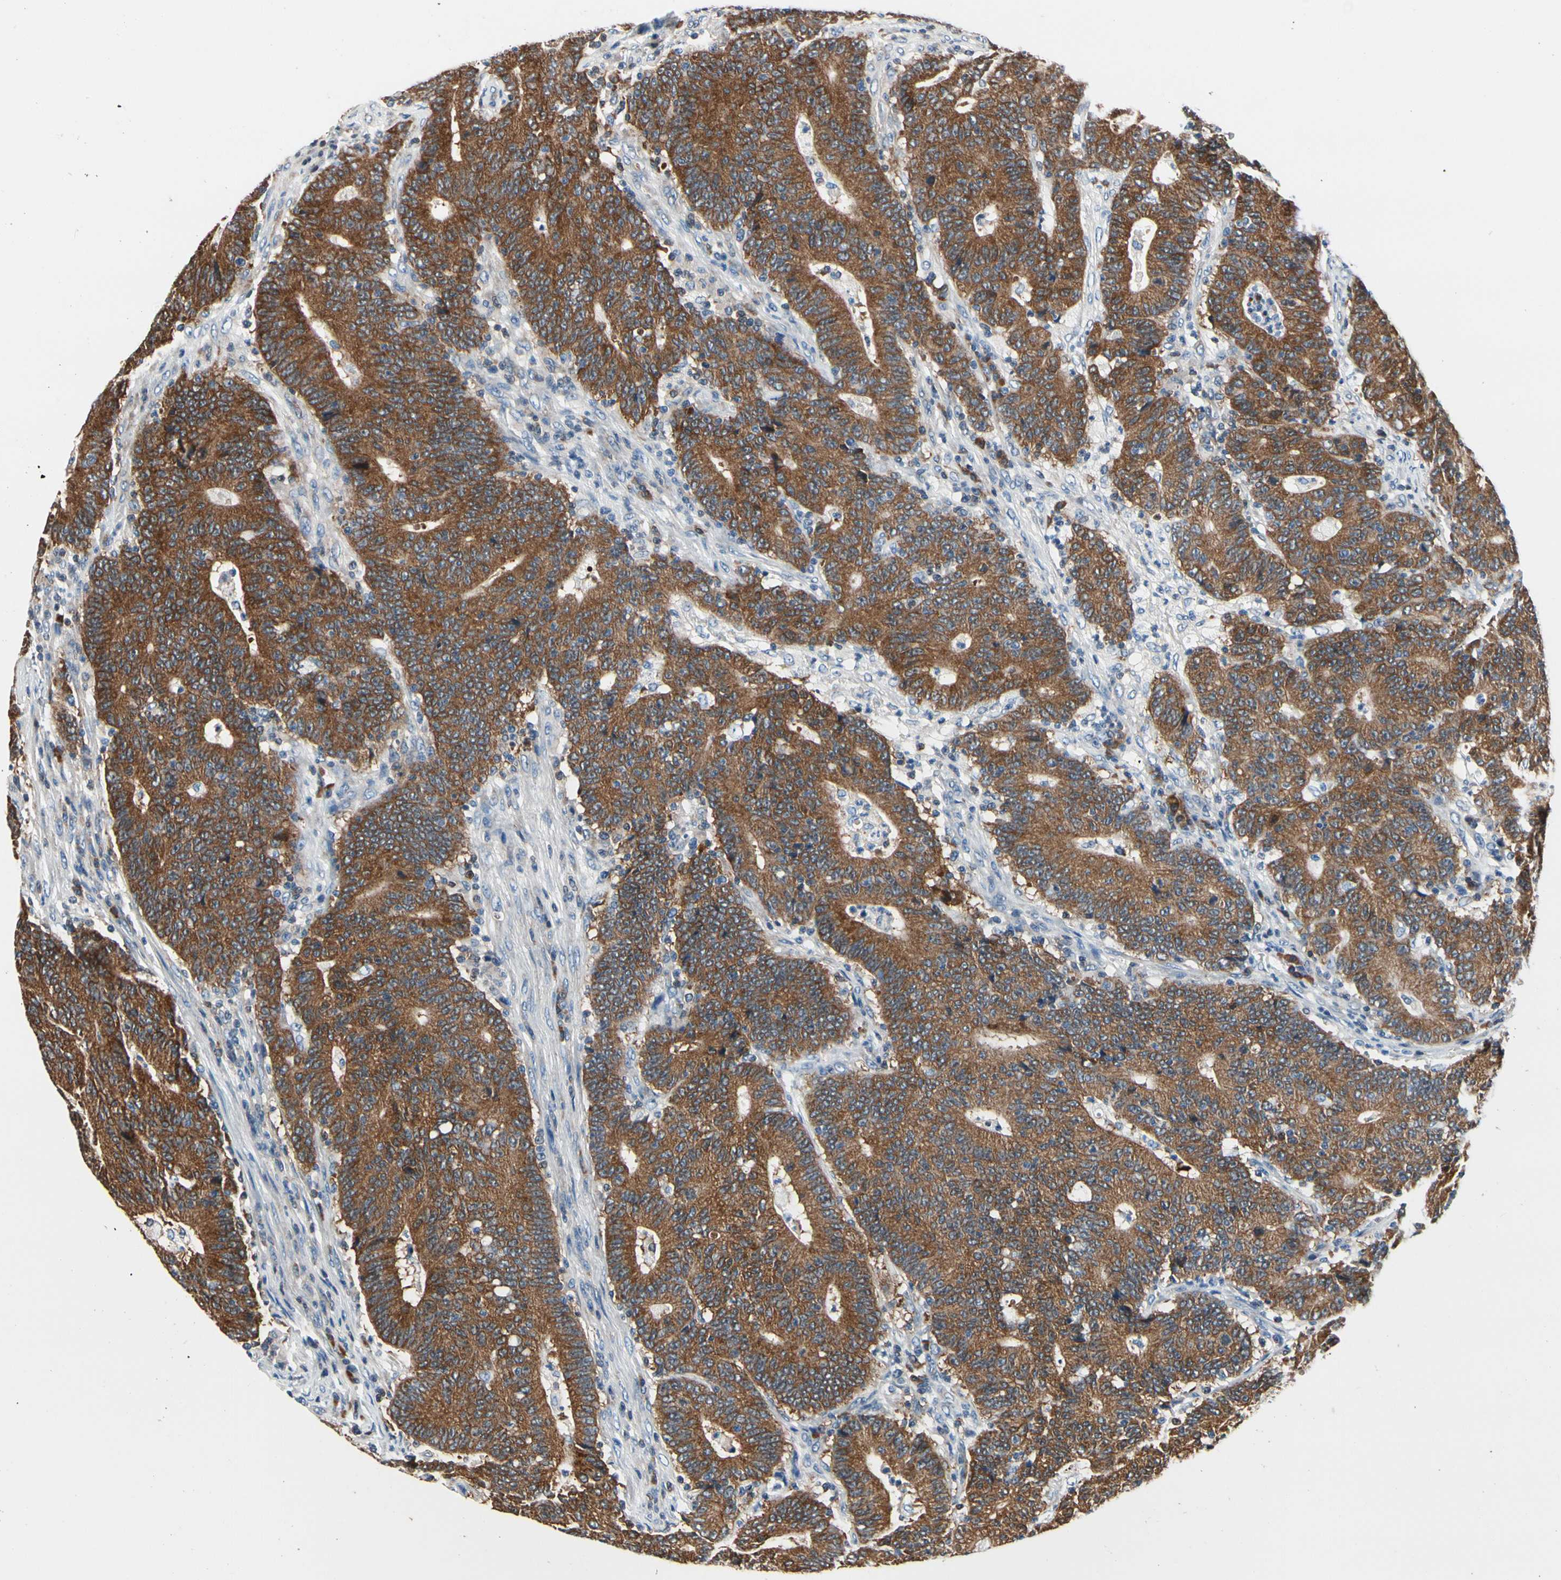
{"staining": {"intensity": "strong", "quantity": ">75%", "location": "cytoplasmic/membranous"}, "tissue": "colorectal cancer", "cell_type": "Tumor cells", "image_type": "cancer", "snomed": [{"axis": "morphology", "description": "Normal tissue, NOS"}, {"axis": "morphology", "description": "Adenocarcinoma, NOS"}, {"axis": "topography", "description": "Colon"}], "caption": "Strong cytoplasmic/membranous staining is appreciated in approximately >75% of tumor cells in colorectal cancer. (DAB (3,3'-diaminobenzidine) IHC with brightfield microscopy, high magnification).", "gene": "PRDX2", "patient": {"sex": "female", "age": 75}}